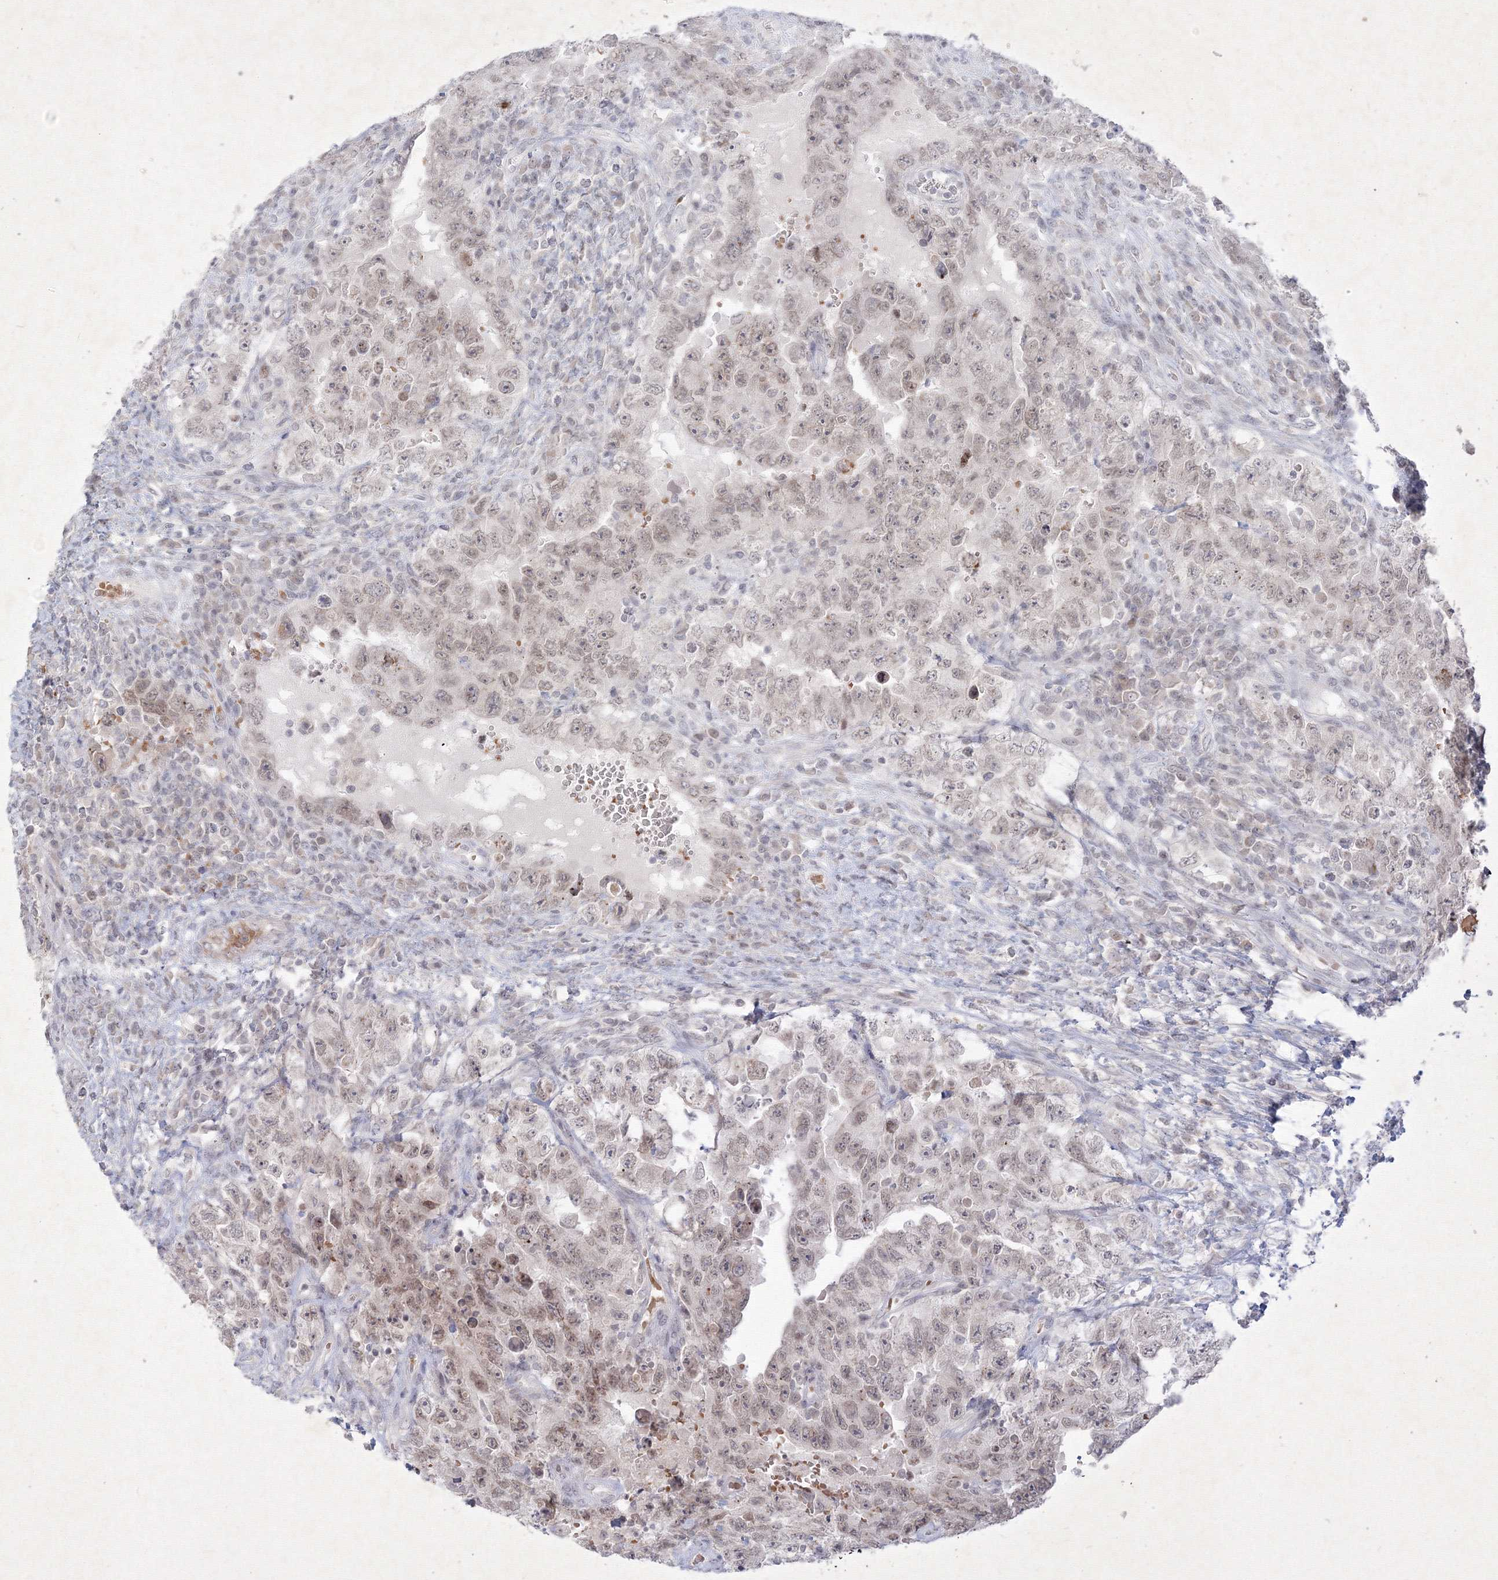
{"staining": {"intensity": "weak", "quantity": ">75%", "location": "nuclear"}, "tissue": "testis cancer", "cell_type": "Tumor cells", "image_type": "cancer", "snomed": [{"axis": "morphology", "description": "Carcinoma, Embryonal, NOS"}, {"axis": "topography", "description": "Testis"}], "caption": "Testis embryonal carcinoma was stained to show a protein in brown. There is low levels of weak nuclear positivity in approximately >75% of tumor cells.", "gene": "NXPE3", "patient": {"sex": "male", "age": 26}}